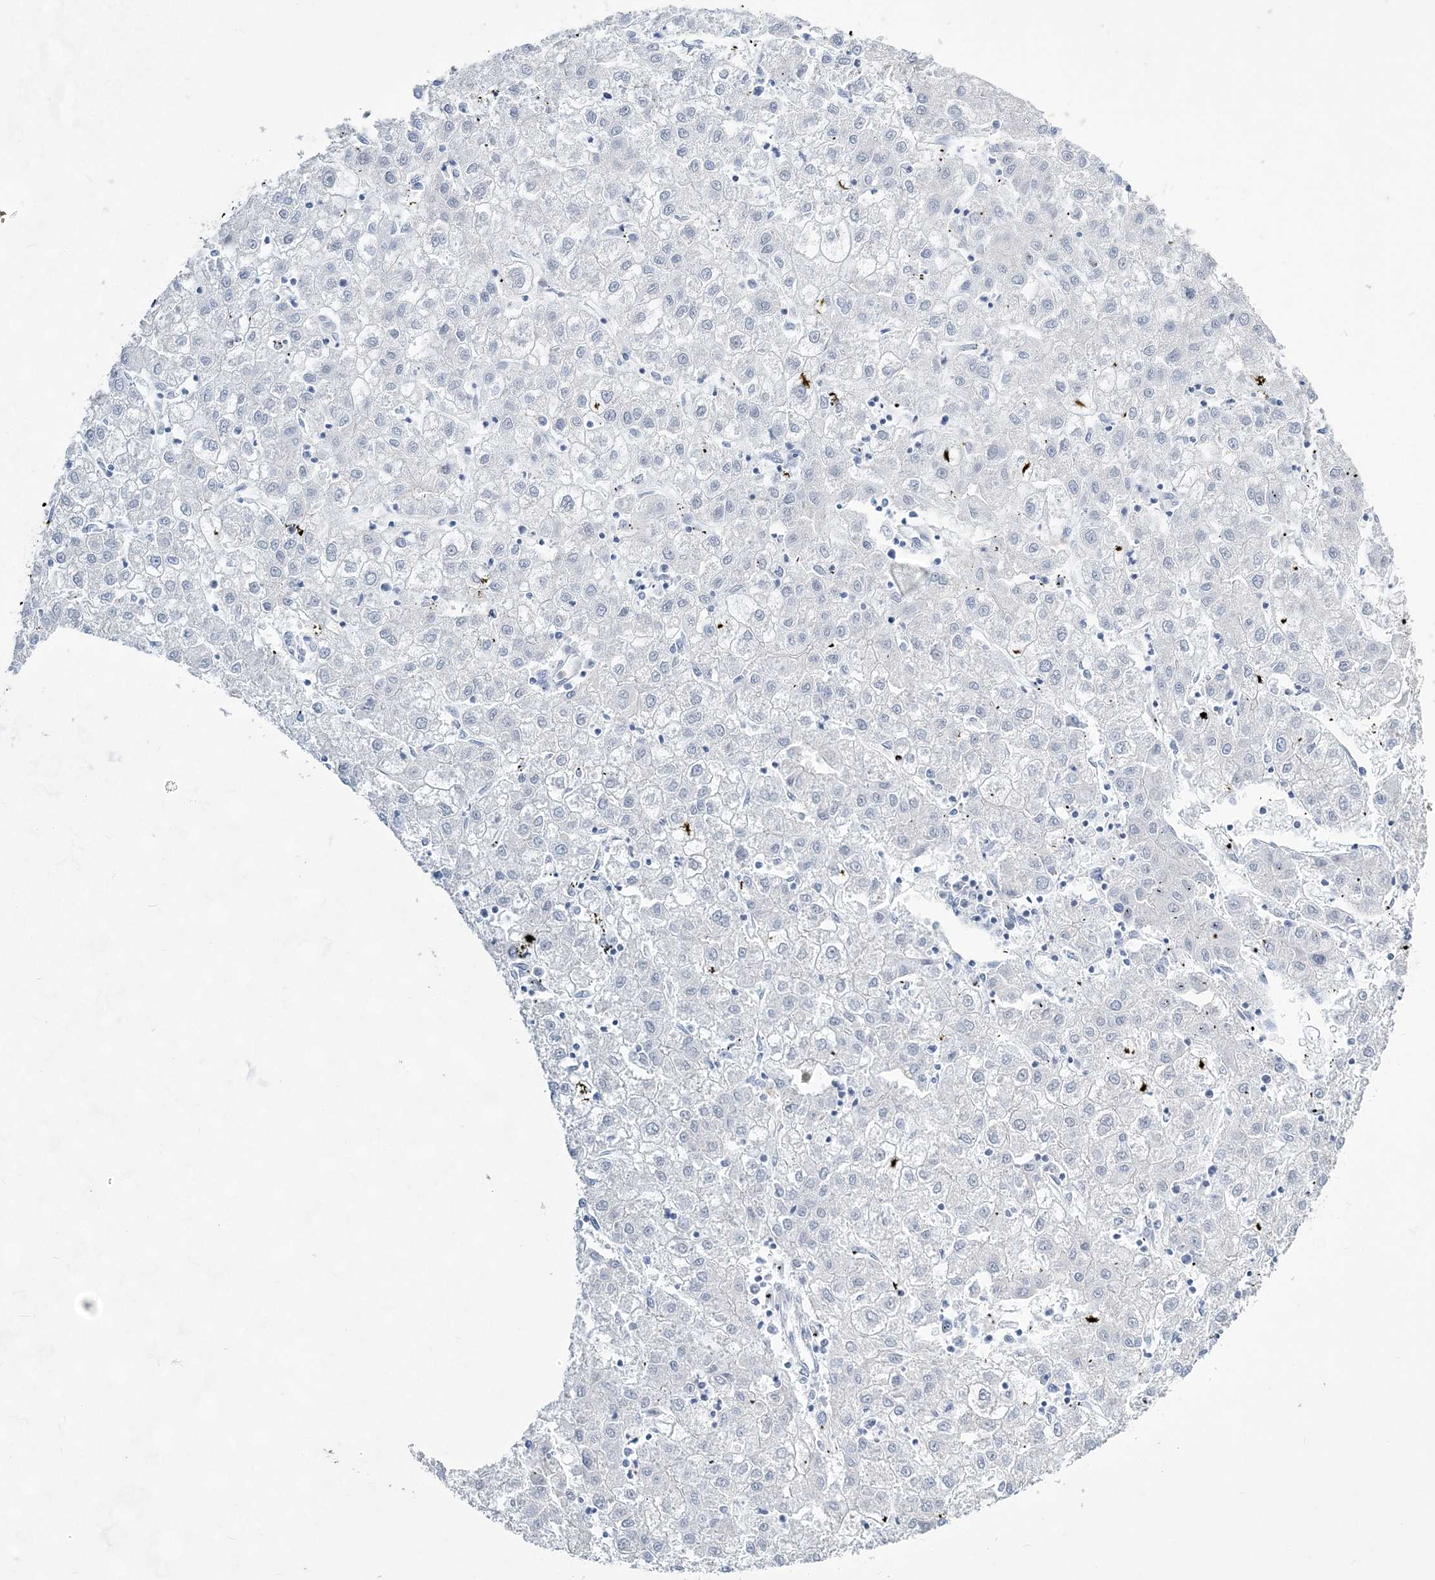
{"staining": {"intensity": "negative", "quantity": "none", "location": "none"}, "tissue": "liver cancer", "cell_type": "Tumor cells", "image_type": "cancer", "snomed": [{"axis": "morphology", "description": "Carcinoma, Hepatocellular, NOS"}, {"axis": "topography", "description": "Liver"}], "caption": "There is no significant positivity in tumor cells of liver cancer.", "gene": "ZBTB7A", "patient": {"sex": "male", "age": 72}}